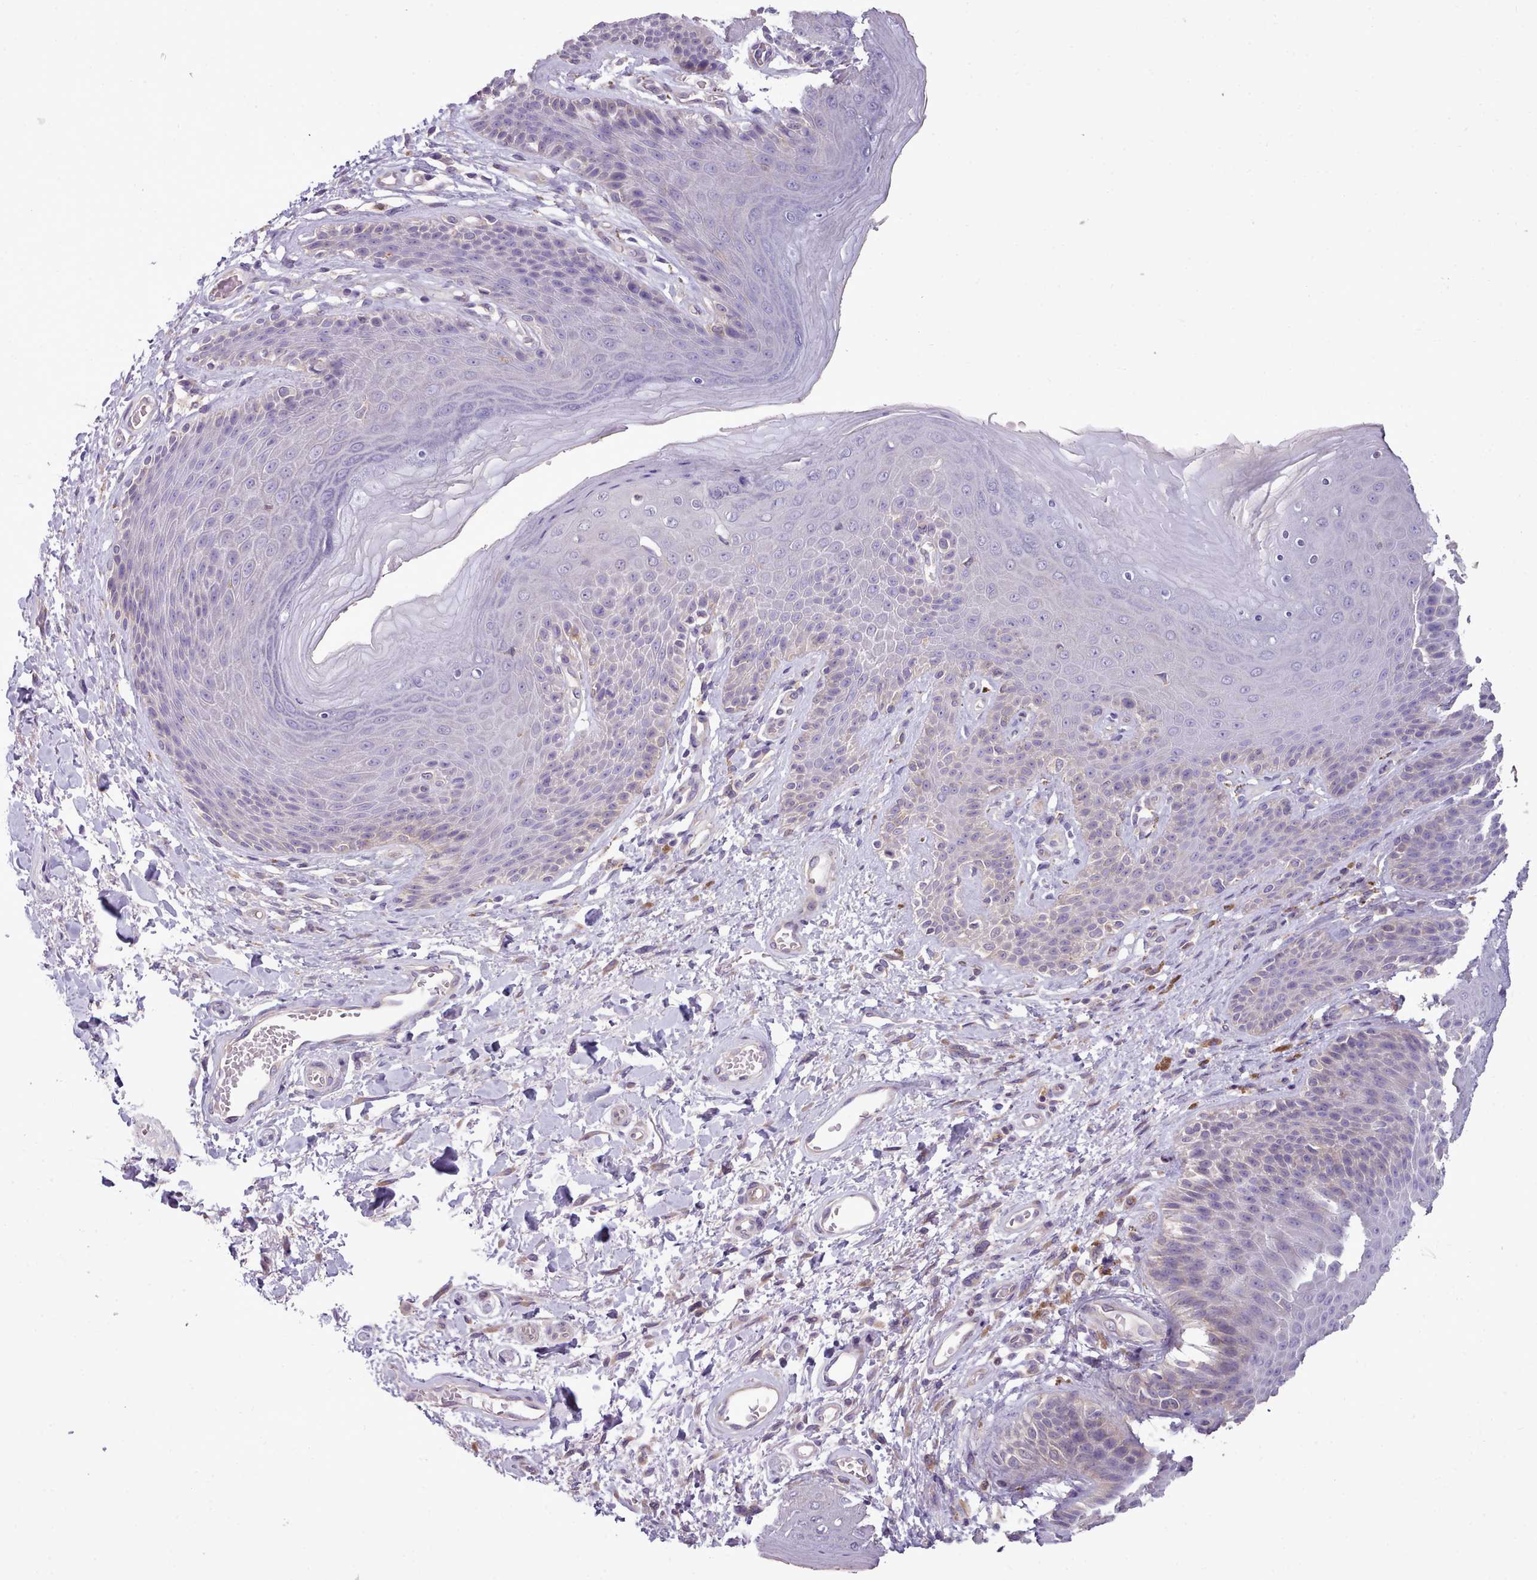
{"staining": {"intensity": "weak", "quantity": "<25%", "location": "nuclear"}, "tissue": "skin", "cell_type": "Epidermal cells", "image_type": "normal", "snomed": [{"axis": "morphology", "description": "Normal tissue, NOS"}, {"axis": "topography", "description": "Anal"}], "caption": "A high-resolution photomicrograph shows immunohistochemistry staining of benign skin, which demonstrates no significant positivity in epidermal cells. The staining was performed using DAB to visualize the protein expression in brown, while the nuclei were stained in blue with hematoxylin (Magnification: 20x).", "gene": "DPF1", "patient": {"sex": "female", "age": 89}}